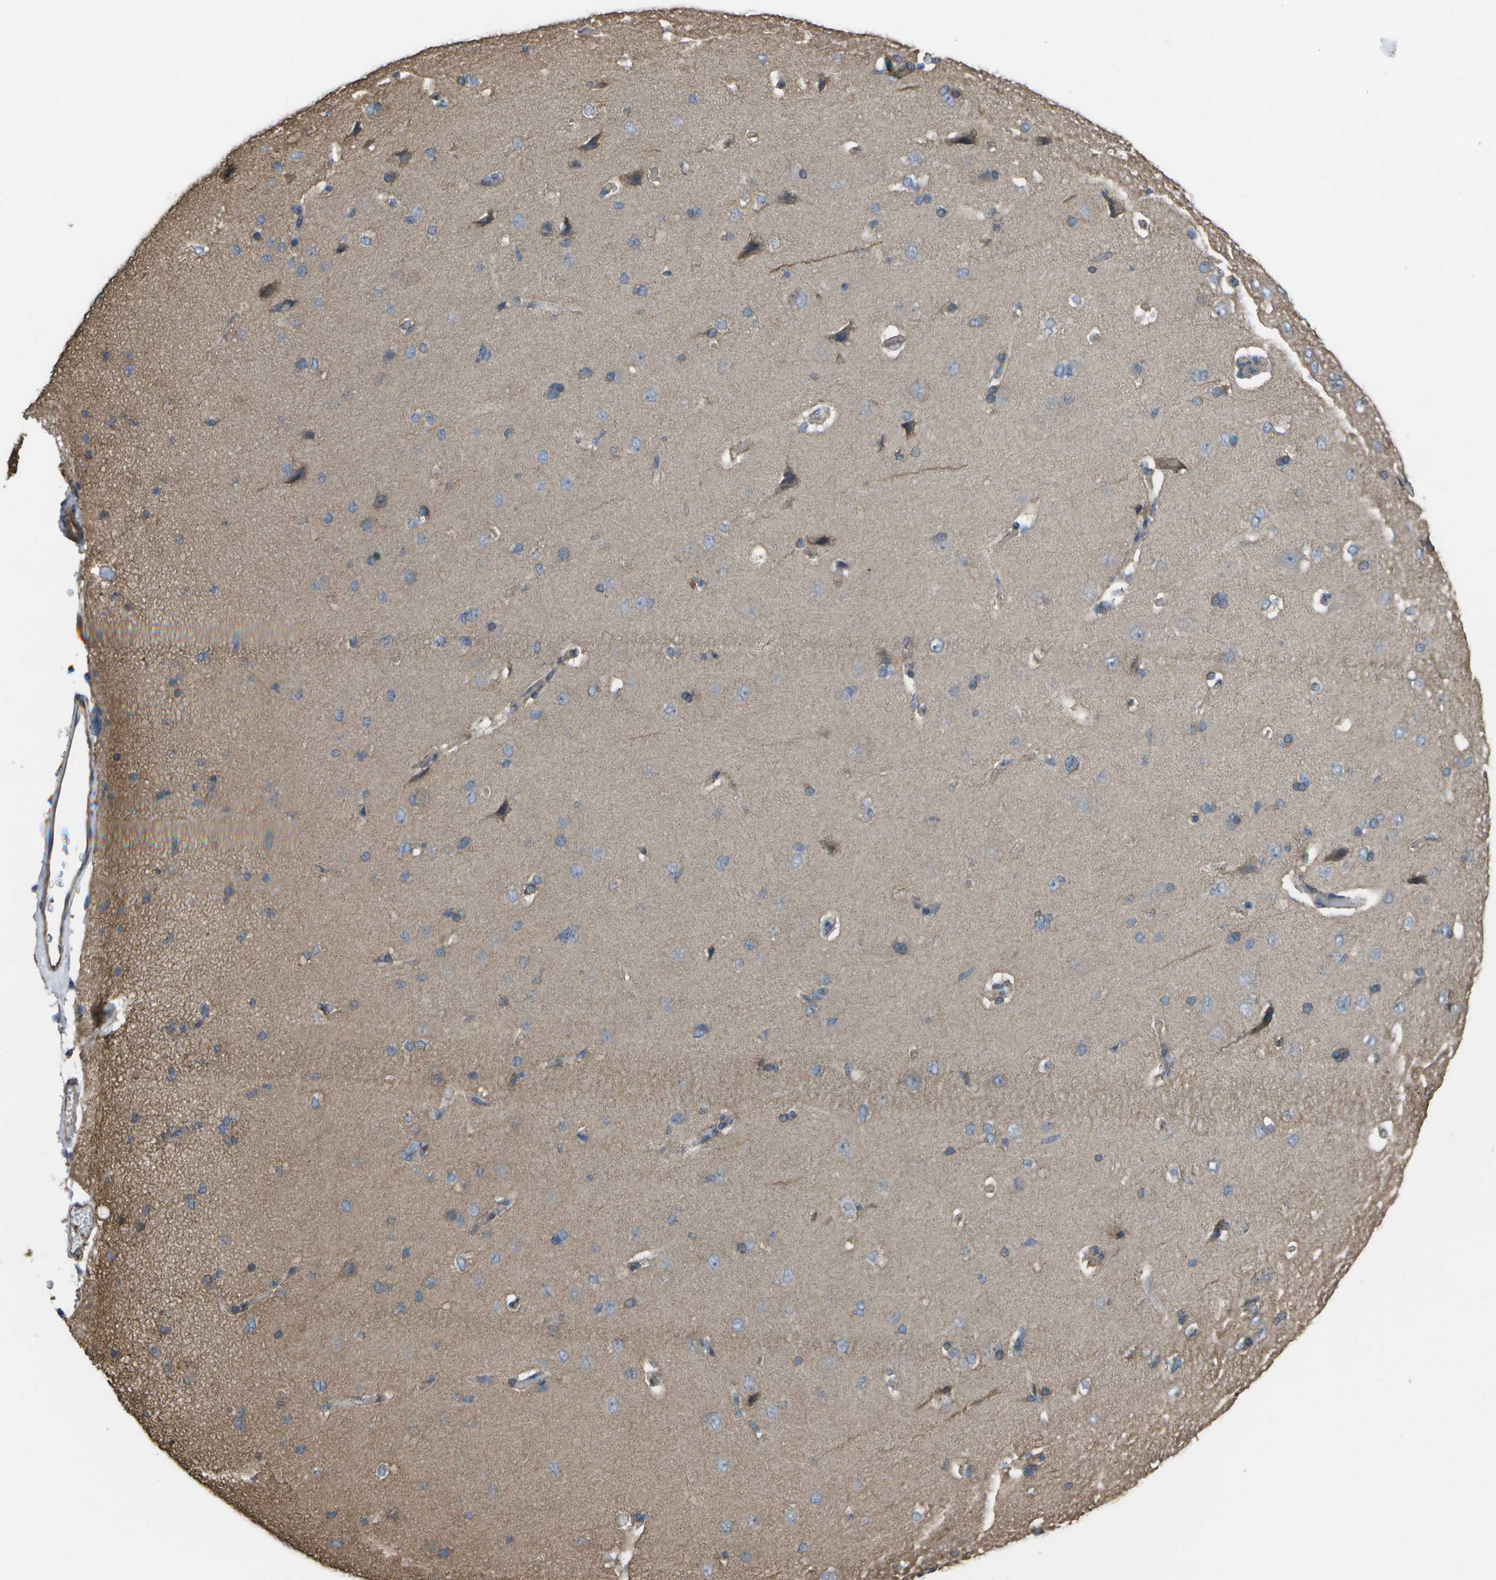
{"staining": {"intensity": "negative", "quantity": "none", "location": "none"}, "tissue": "cerebral cortex", "cell_type": "Endothelial cells", "image_type": "normal", "snomed": [{"axis": "morphology", "description": "Normal tissue, NOS"}, {"axis": "topography", "description": "Cerebral cortex"}], "caption": "A high-resolution image shows immunohistochemistry staining of benign cerebral cortex, which shows no significant staining in endothelial cells. (Brightfield microscopy of DAB (3,3'-diaminobenzidine) IHC at high magnification).", "gene": "CLNS1A", "patient": {"sex": "male", "age": 62}}